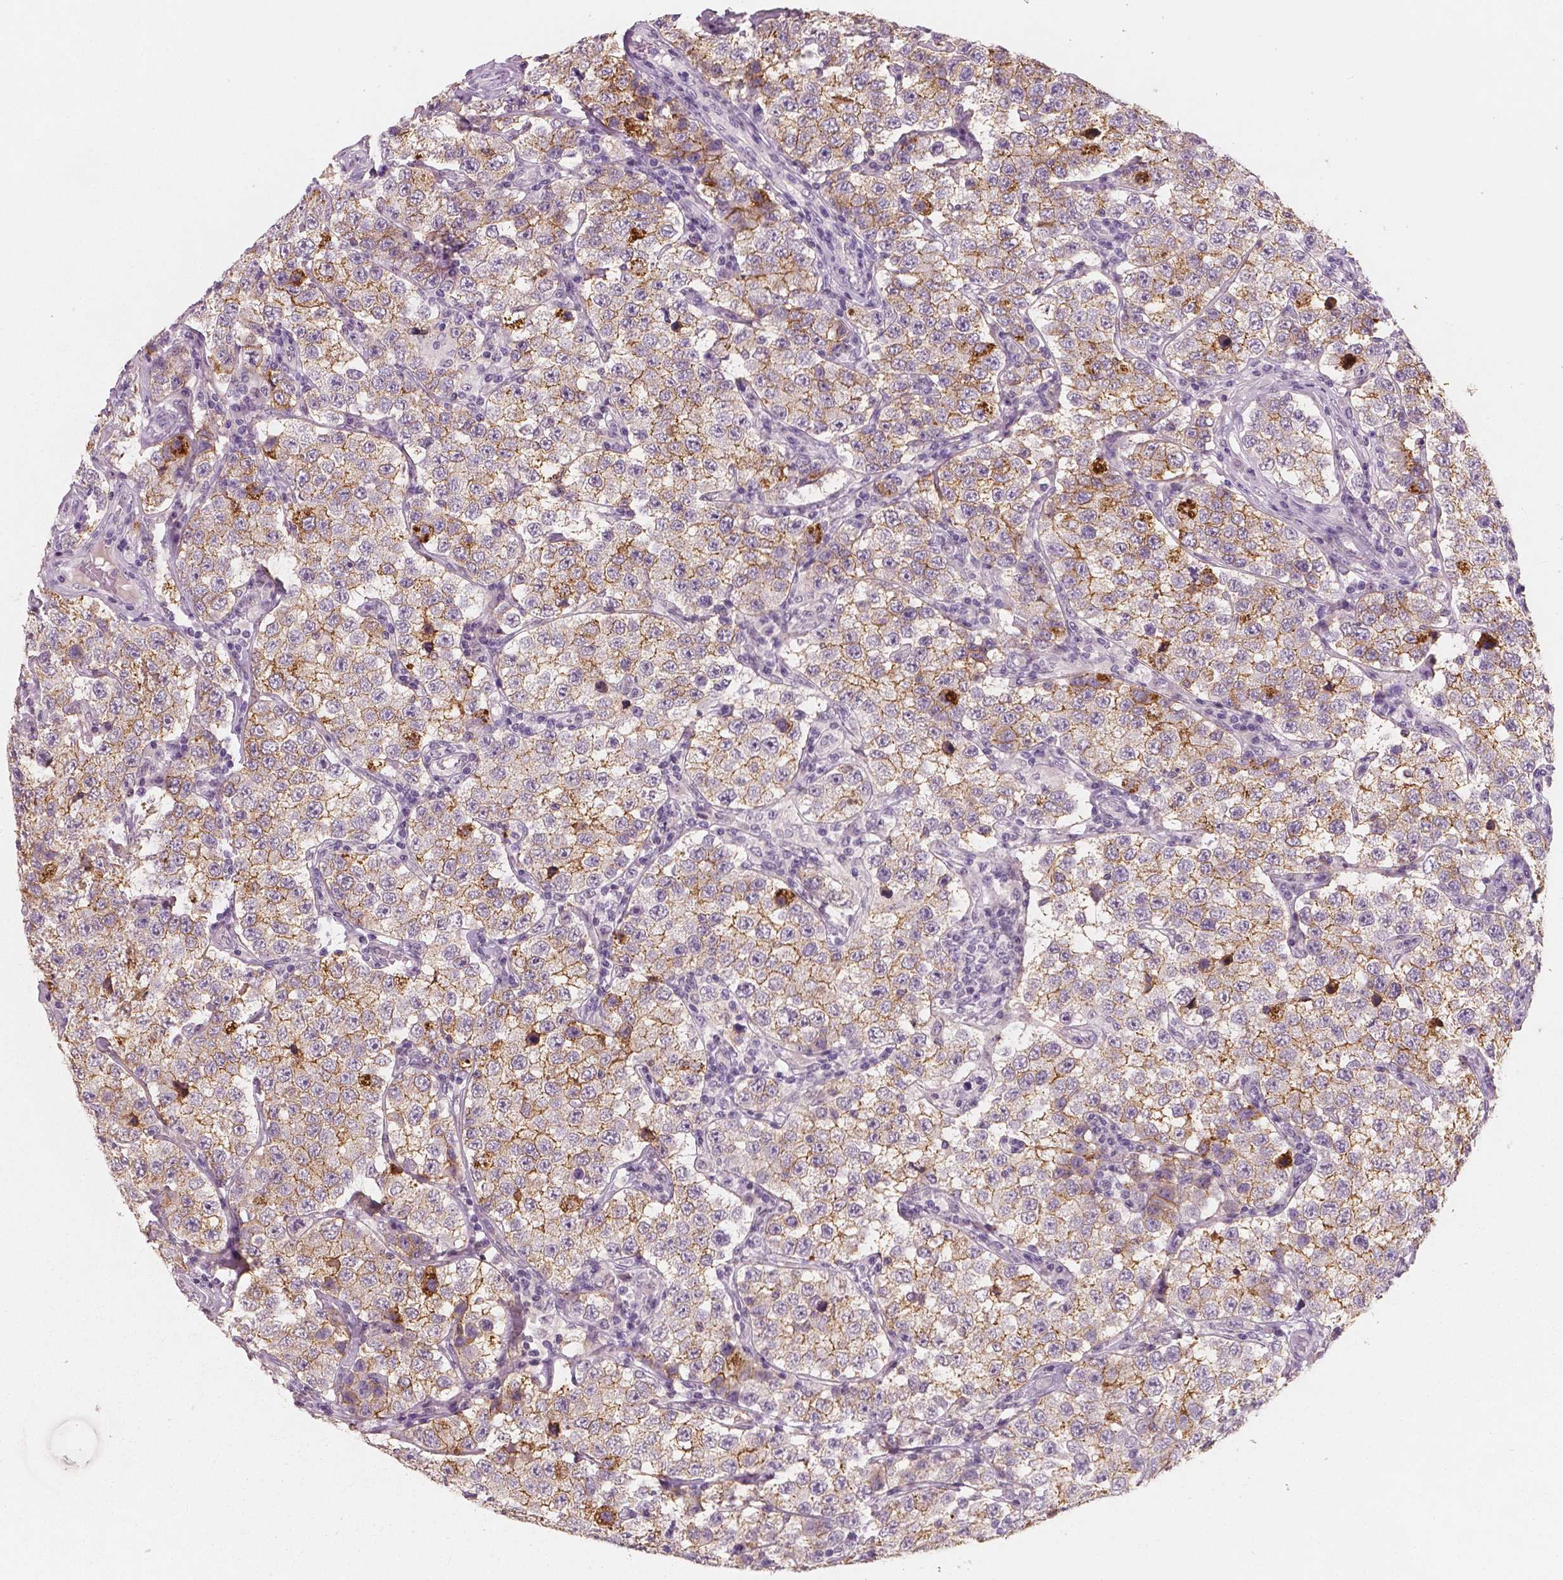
{"staining": {"intensity": "moderate", "quantity": "25%-75%", "location": "cytoplasmic/membranous"}, "tissue": "testis cancer", "cell_type": "Tumor cells", "image_type": "cancer", "snomed": [{"axis": "morphology", "description": "Seminoma, NOS"}, {"axis": "topography", "description": "Testis"}], "caption": "There is medium levels of moderate cytoplasmic/membranous expression in tumor cells of testis cancer (seminoma), as demonstrated by immunohistochemical staining (brown color).", "gene": "KIT", "patient": {"sex": "male", "age": 34}}